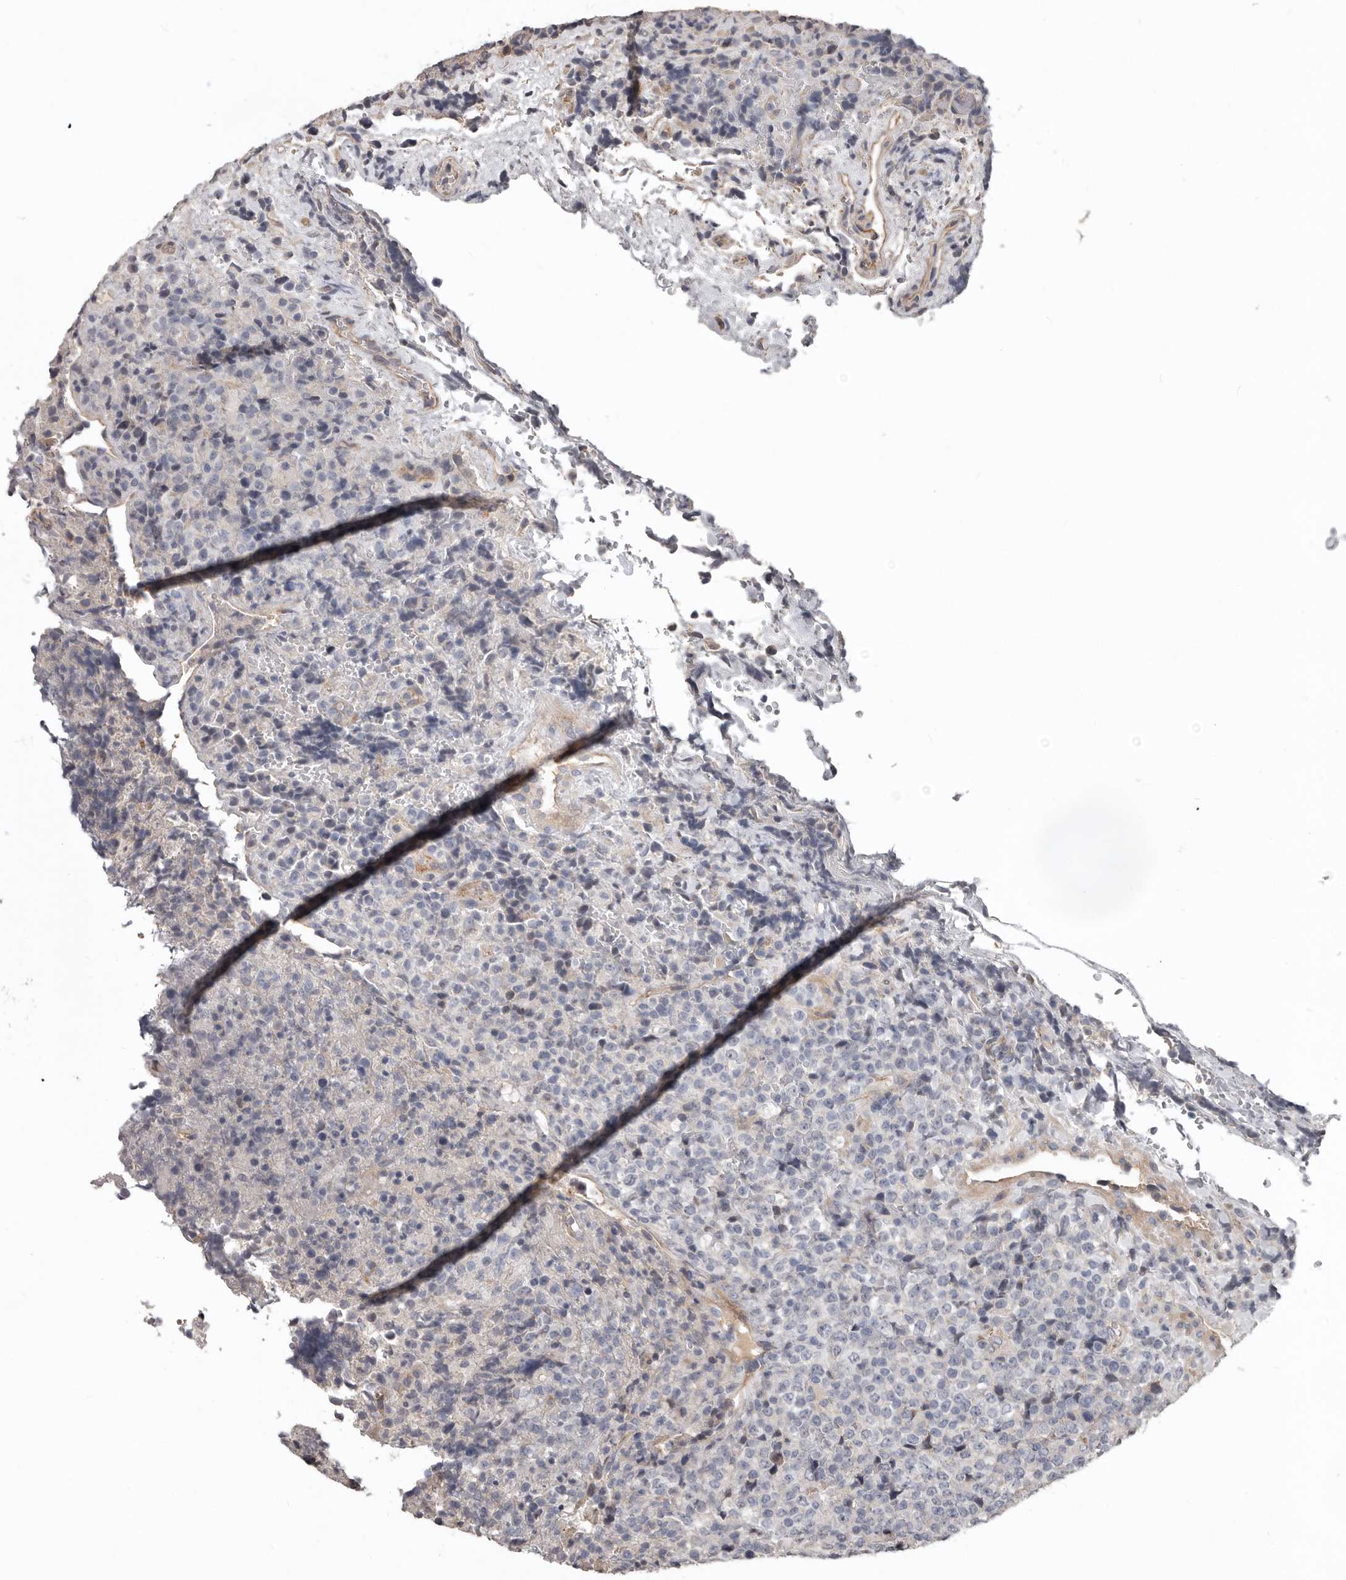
{"staining": {"intensity": "negative", "quantity": "none", "location": "none"}, "tissue": "lymphoma", "cell_type": "Tumor cells", "image_type": "cancer", "snomed": [{"axis": "morphology", "description": "Malignant lymphoma, non-Hodgkin's type, High grade"}, {"axis": "topography", "description": "Lymph node"}], "caption": "This photomicrograph is of lymphoma stained with IHC to label a protein in brown with the nuclei are counter-stained blue. There is no staining in tumor cells.", "gene": "RNF217", "patient": {"sex": "male", "age": 13}}